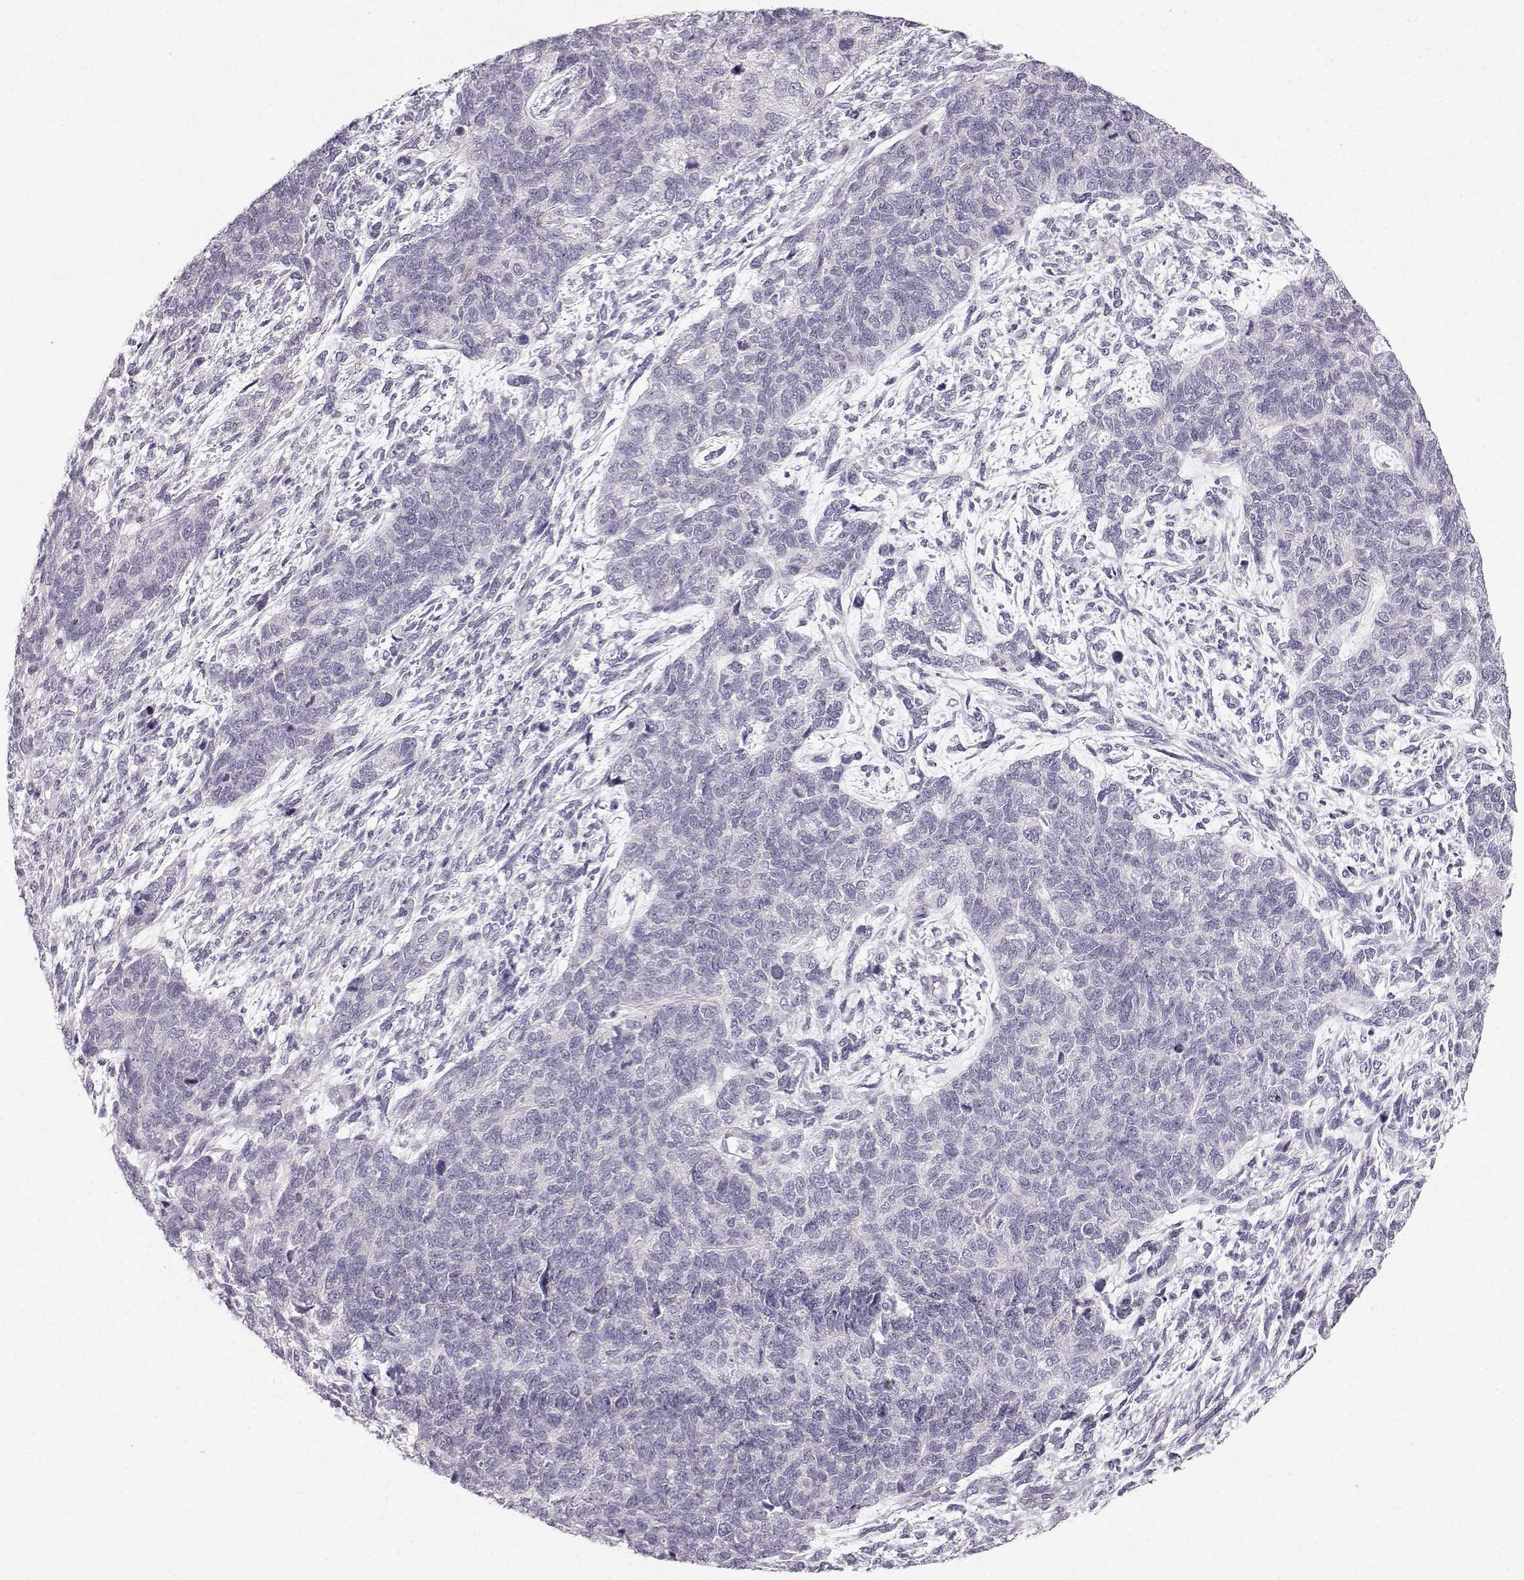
{"staining": {"intensity": "negative", "quantity": "none", "location": "none"}, "tissue": "cervical cancer", "cell_type": "Tumor cells", "image_type": "cancer", "snomed": [{"axis": "morphology", "description": "Squamous cell carcinoma, NOS"}, {"axis": "topography", "description": "Cervix"}], "caption": "IHC image of neoplastic tissue: cervical cancer stained with DAB (3,3'-diaminobenzidine) exhibits no significant protein expression in tumor cells.", "gene": "OIP5", "patient": {"sex": "female", "age": 63}}